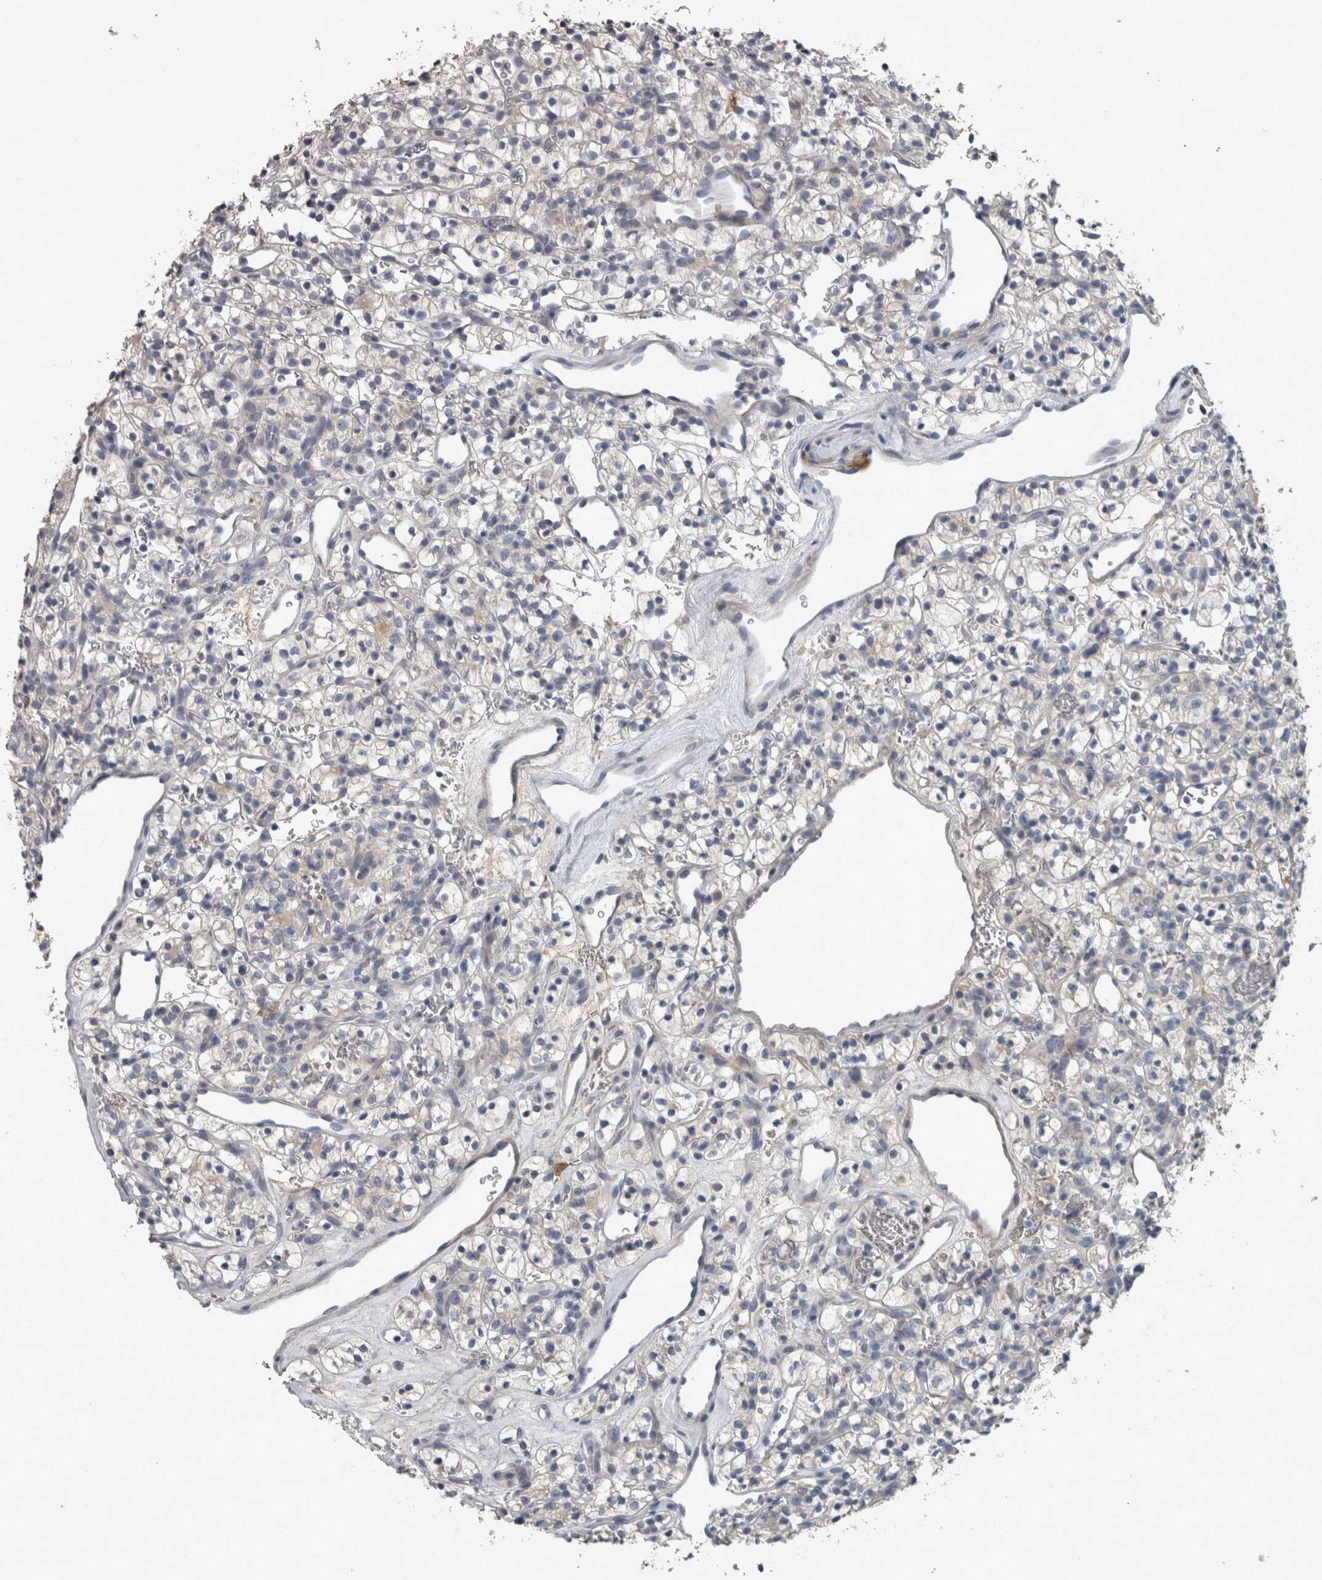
{"staining": {"intensity": "negative", "quantity": "none", "location": "none"}, "tissue": "renal cancer", "cell_type": "Tumor cells", "image_type": "cancer", "snomed": [{"axis": "morphology", "description": "Adenocarcinoma, NOS"}, {"axis": "topography", "description": "Kidney"}], "caption": "Tumor cells are negative for protein expression in human adenocarcinoma (renal).", "gene": "EFEMP2", "patient": {"sex": "female", "age": 57}}